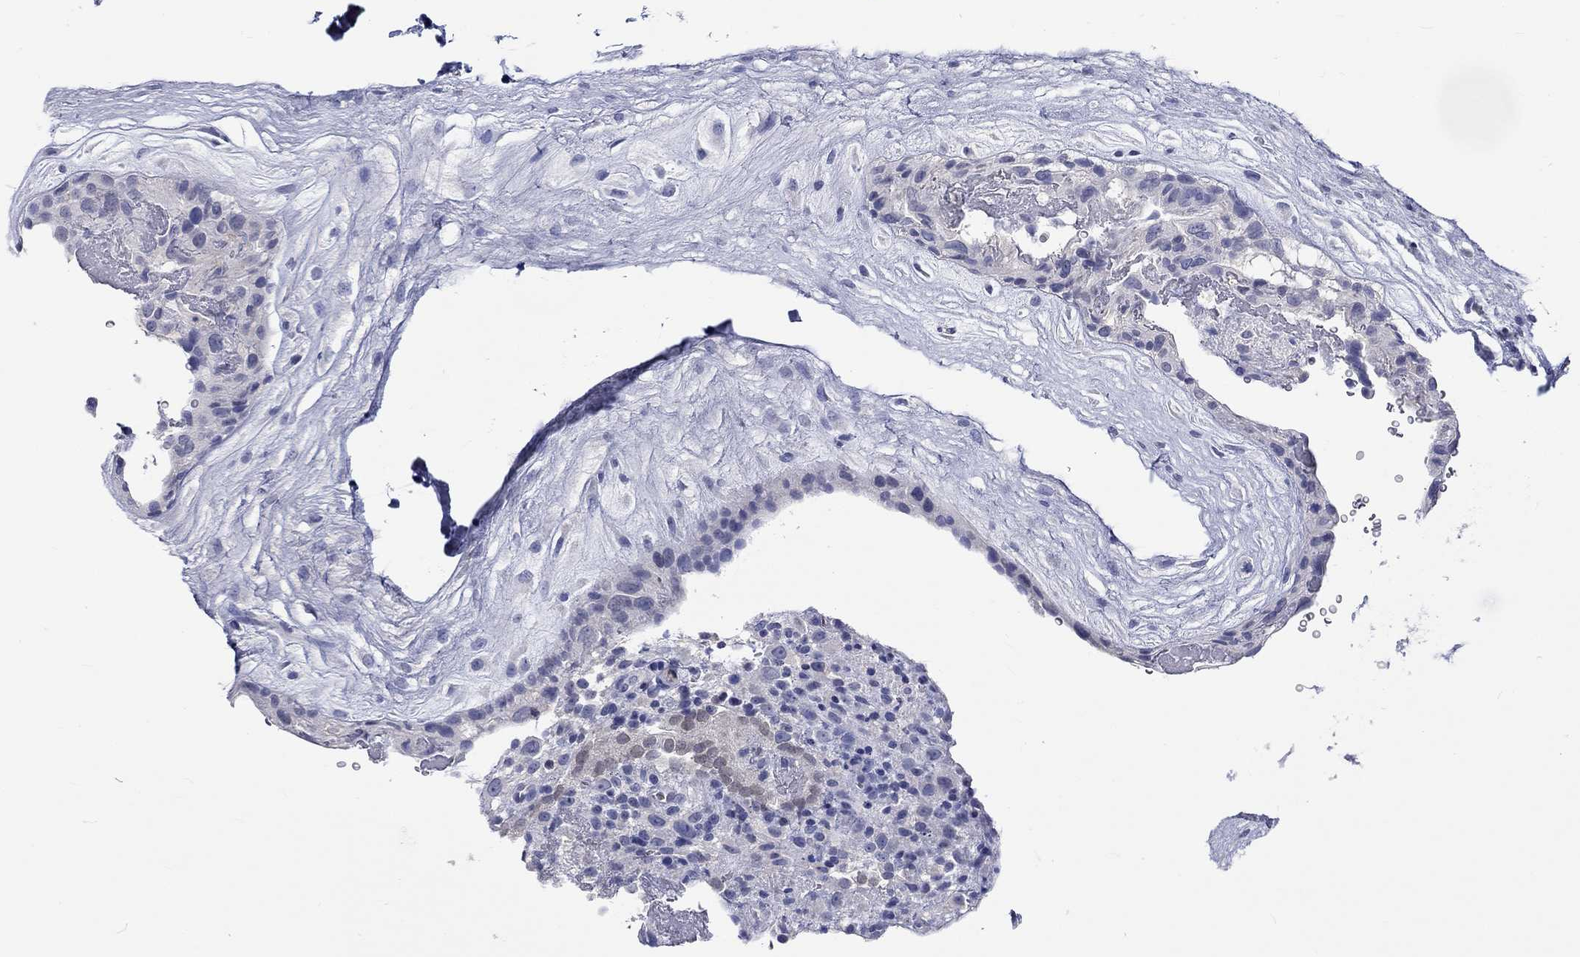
{"staining": {"intensity": "negative", "quantity": "none", "location": "none"}, "tissue": "placenta", "cell_type": "Decidual cells", "image_type": "normal", "snomed": [{"axis": "morphology", "description": "Normal tissue, NOS"}, {"axis": "topography", "description": "Placenta"}], "caption": "This is a micrograph of IHC staining of unremarkable placenta, which shows no positivity in decidual cells.", "gene": "LRFN4", "patient": {"sex": "female", "age": 19}}